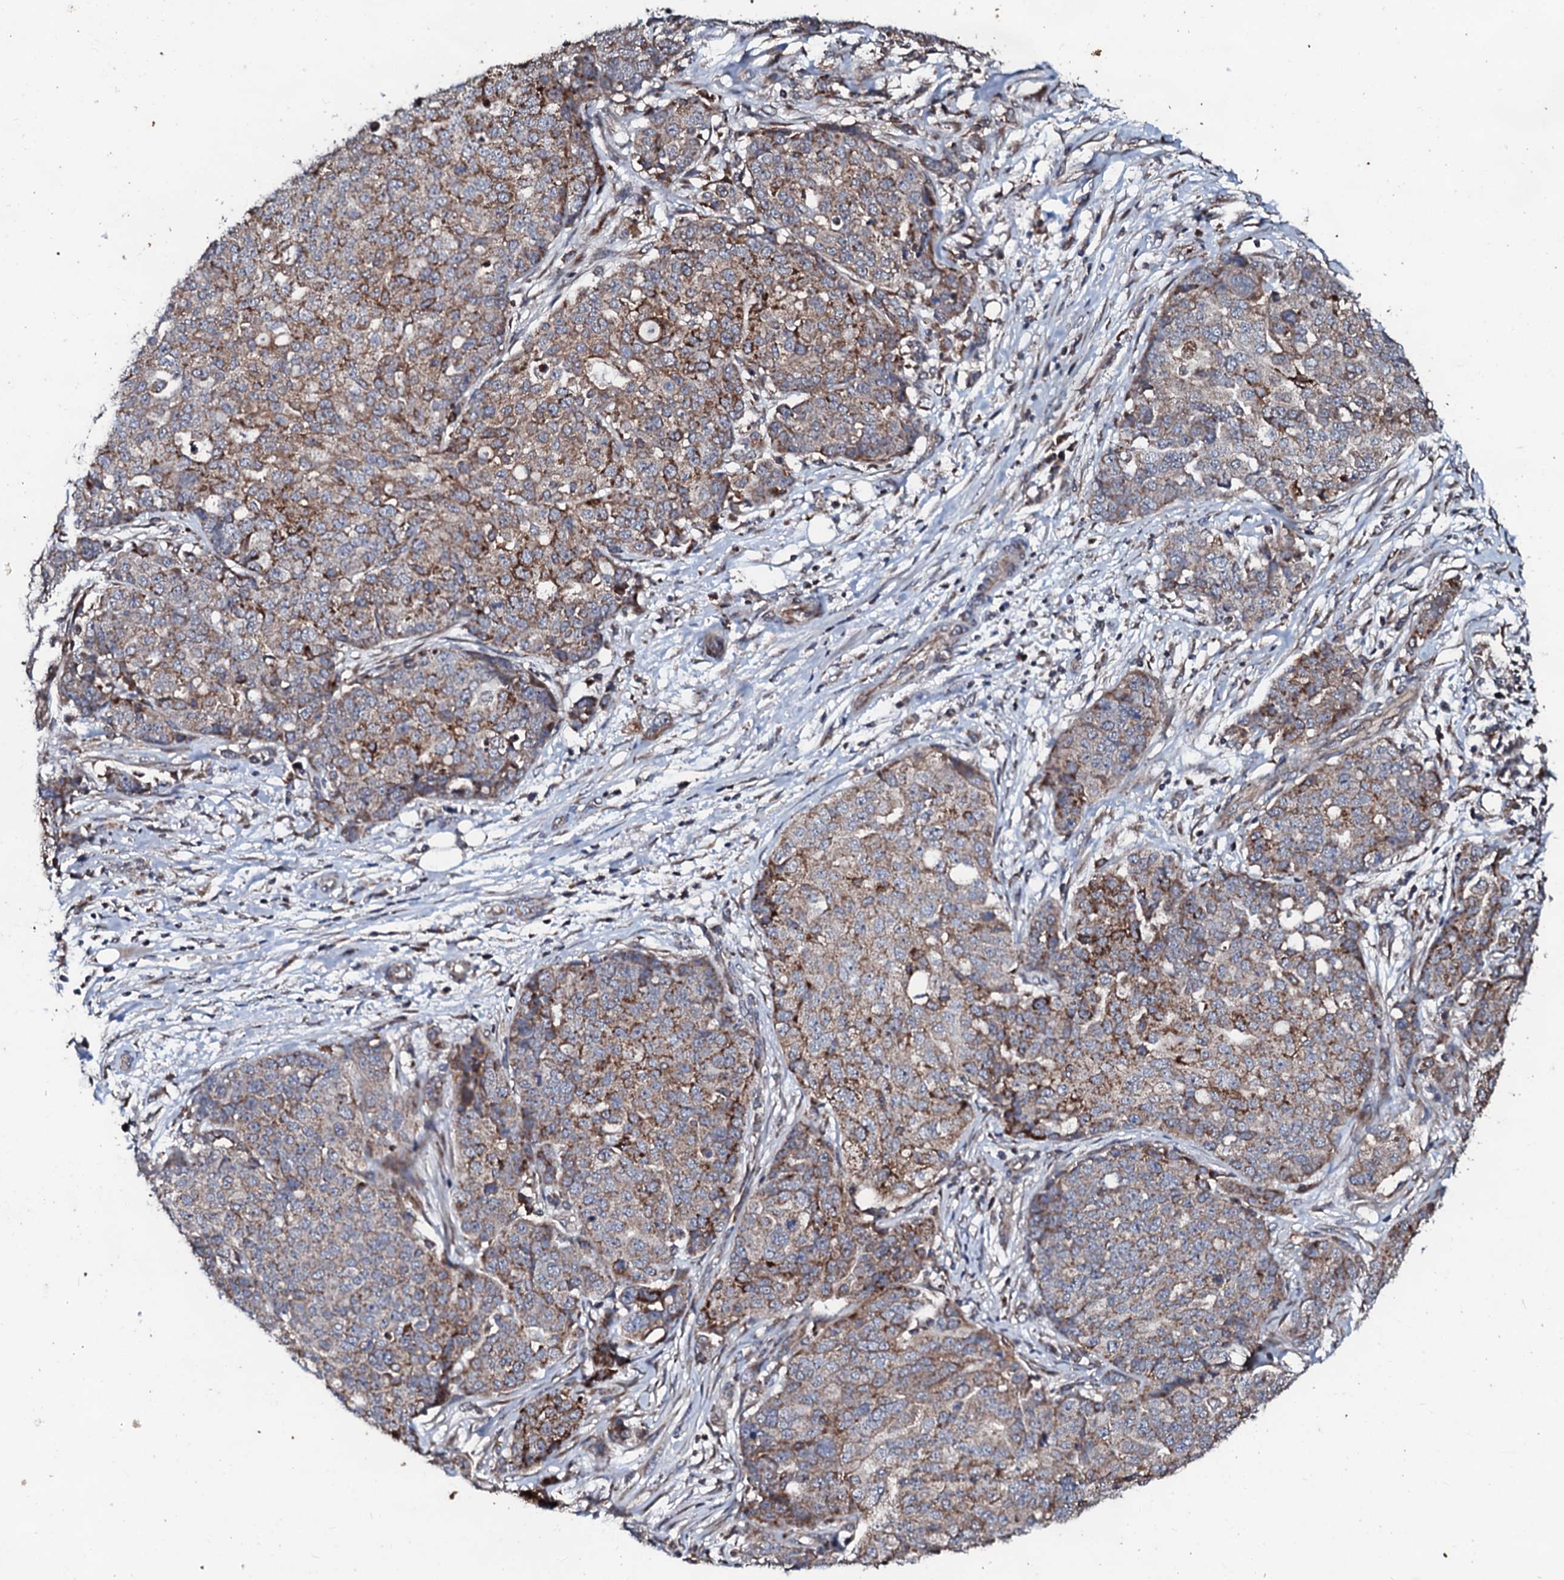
{"staining": {"intensity": "moderate", "quantity": ">75%", "location": "cytoplasmic/membranous"}, "tissue": "ovarian cancer", "cell_type": "Tumor cells", "image_type": "cancer", "snomed": [{"axis": "morphology", "description": "Cystadenocarcinoma, serous, NOS"}, {"axis": "topography", "description": "Soft tissue"}, {"axis": "topography", "description": "Ovary"}], "caption": "Immunohistochemistry (IHC) micrograph of neoplastic tissue: human serous cystadenocarcinoma (ovarian) stained using IHC exhibits medium levels of moderate protein expression localized specifically in the cytoplasmic/membranous of tumor cells, appearing as a cytoplasmic/membranous brown color.", "gene": "SDHAF2", "patient": {"sex": "female", "age": 57}}